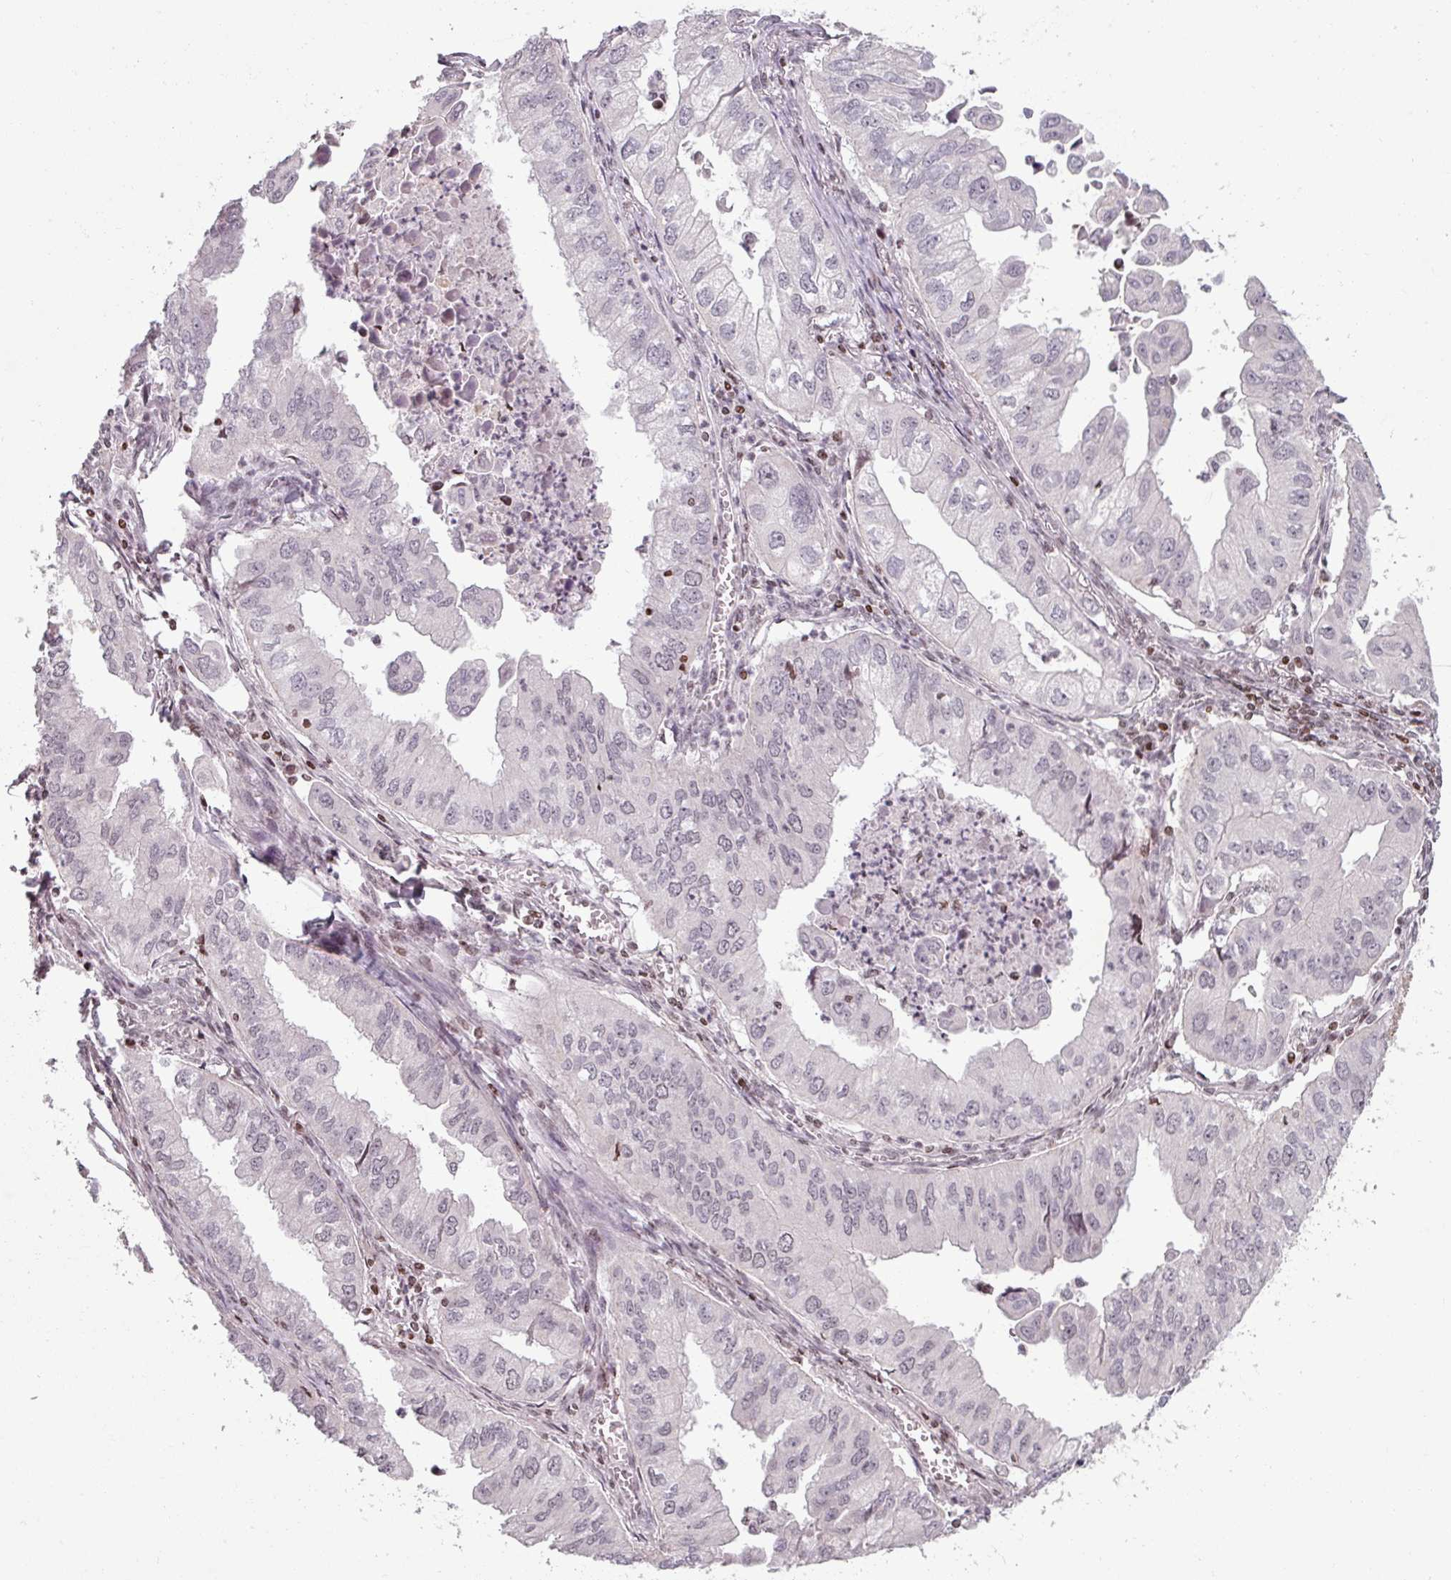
{"staining": {"intensity": "weak", "quantity": "<25%", "location": "nuclear"}, "tissue": "lung cancer", "cell_type": "Tumor cells", "image_type": "cancer", "snomed": [{"axis": "morphology", "description": "Adenocarcinoma, NOS"}, {"axis": "topography", "description": "Lung"}], "caption": "A histopathology image of human lung adenocarcinoma is negative for staining in tumor cells. (DAB (3,3'-diaminobenzidine) immunohistochemistry (IHC) visualized using brightfield microscopy, high magnification).", "gene": "NCOR1", "patient": {"sex": "male", "age": 48}}